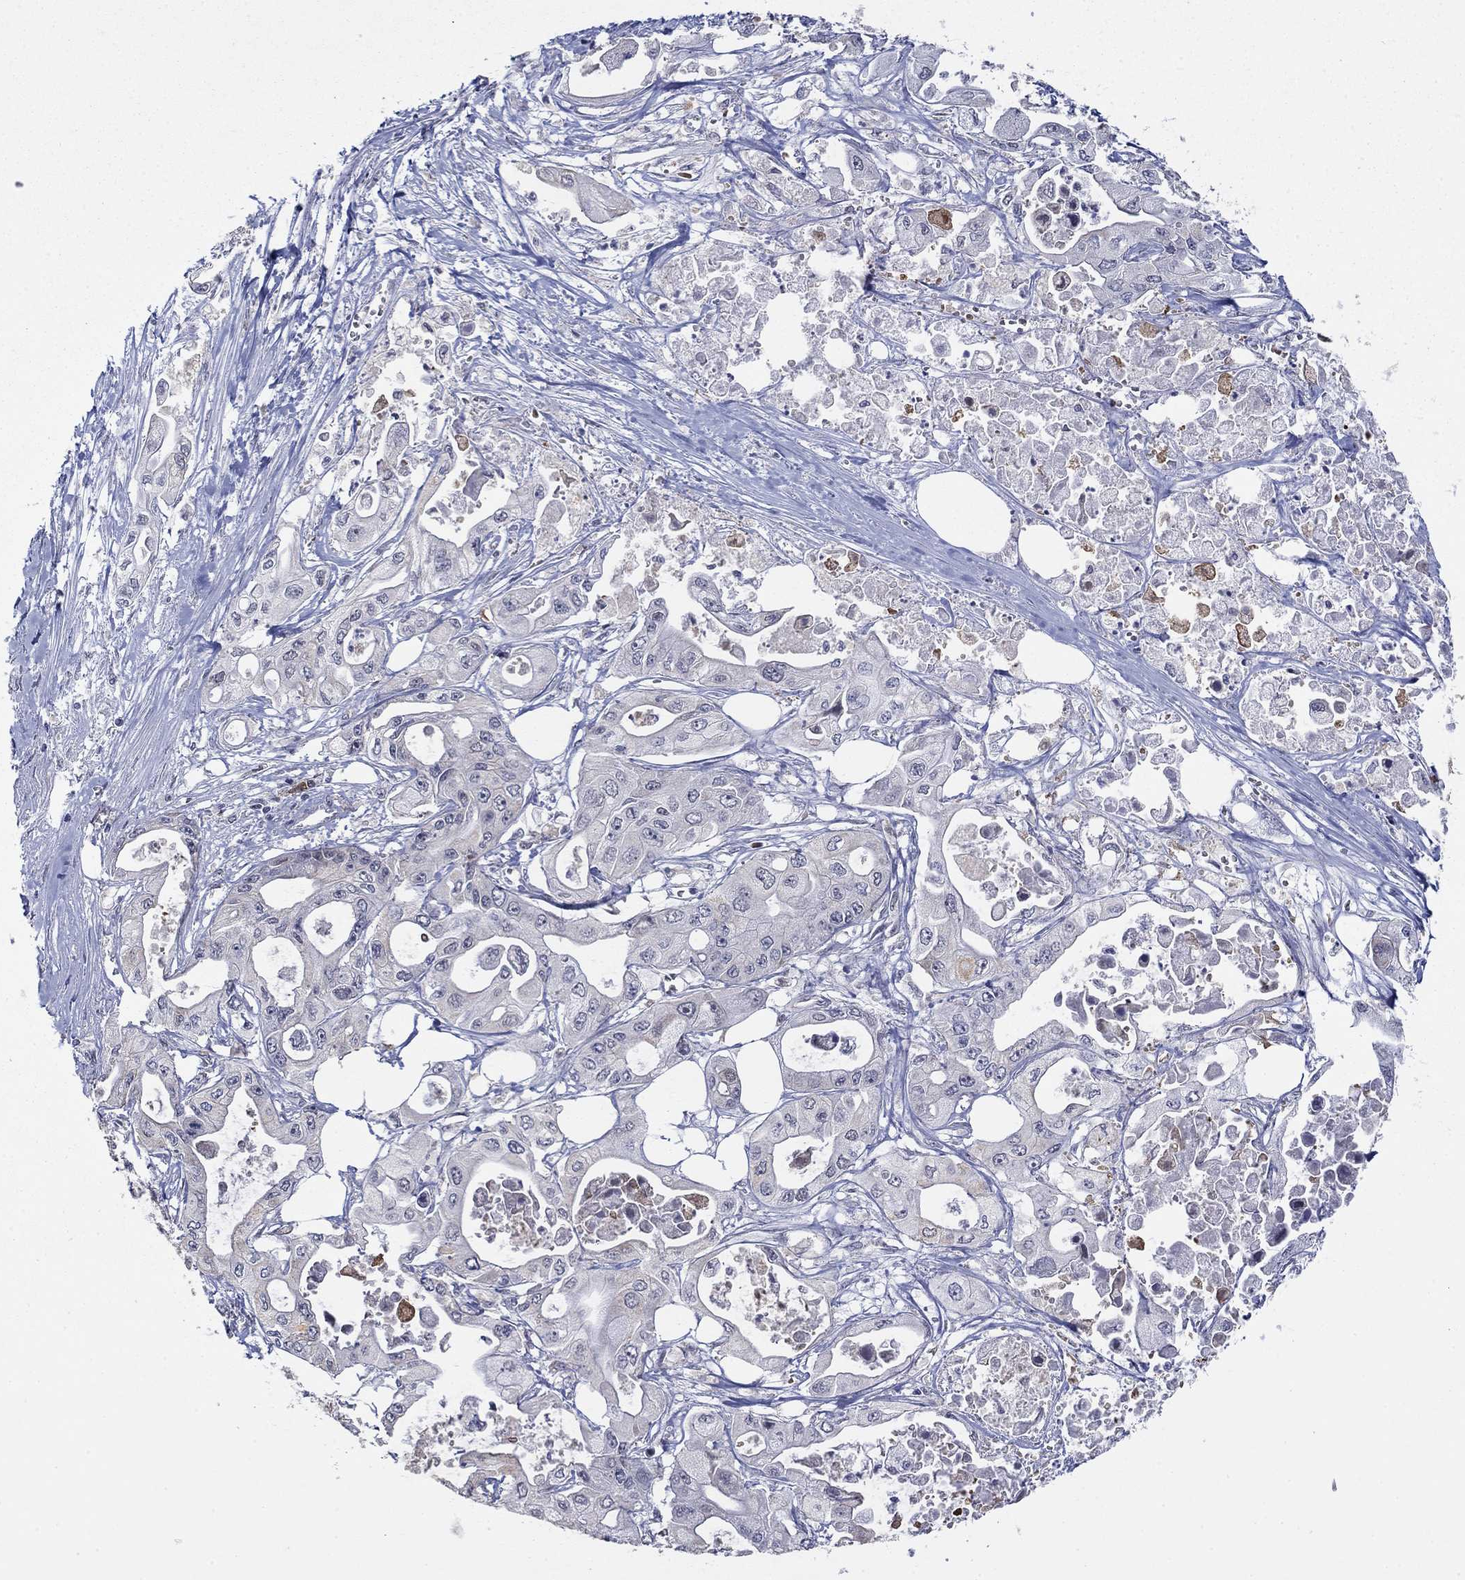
{"staining": {"intensity": "negative", "quantity": "none", "location": "none"}, "tissue": "pancreatic cancer", "cell_type": "Tumor cells", "image_type": "cancer", "snomed": [{"axis": "morphology", "description": "Adenocarcinoma, NOS"}, {"axis": "topography", "description": "Pancreas"}], "caption": "This micrograph is of pancreatic adenocarcinoma stained with immunohistochemistry (IHC) to label a protein in brown with the nuclei are counter-stained blue. There is no expression in tumor cells.", "gene": "GRIA3", "patient": {"sex": "male", "age": 70}}